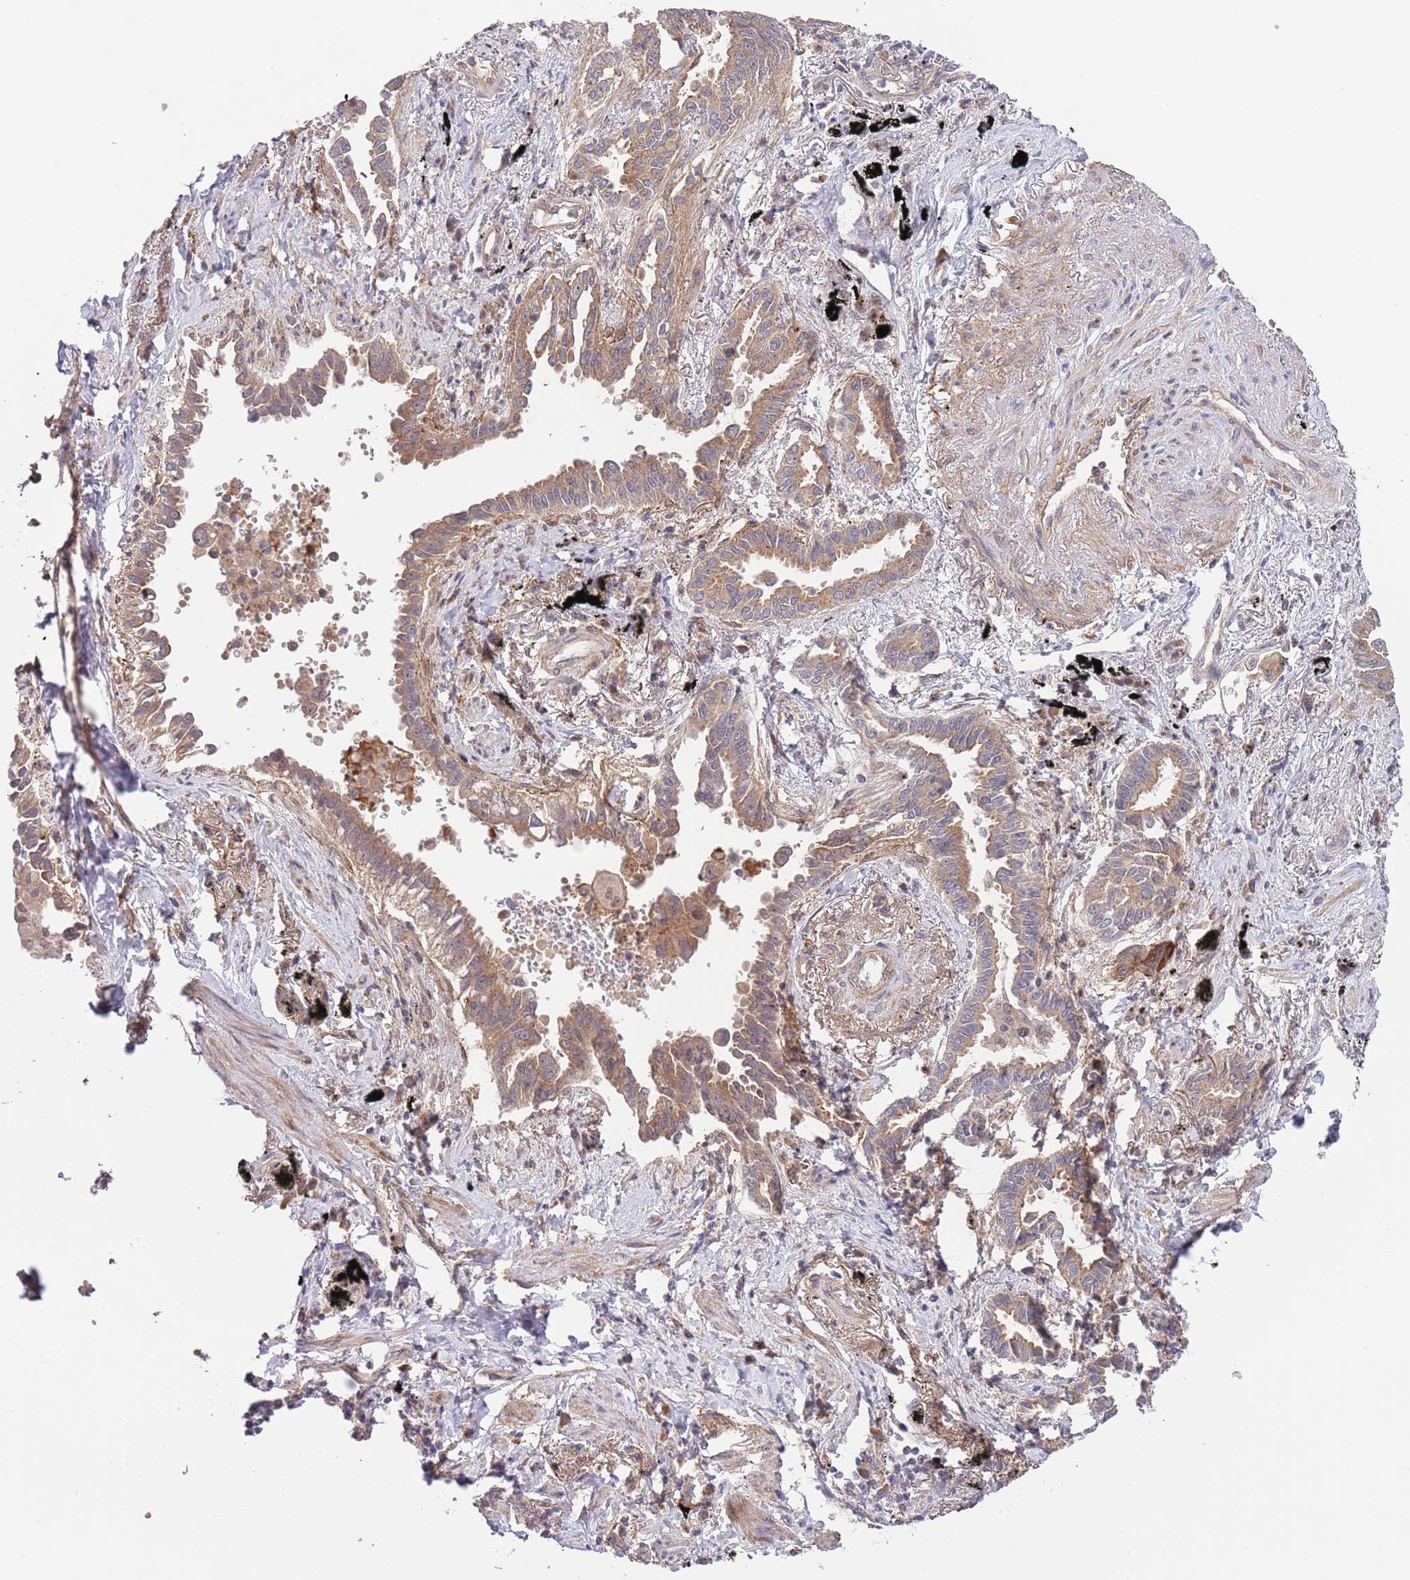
{"staining": {"intensity": "moderate", "quantity": ">75%", "location": "cytoplasmic/membranous"}, "tissue": "lung cancer", "cell_type": "Tumor cells", "image_type": "cancer", "snomed": [{"axis": "morphology", "description": "Adenocarcinoma, NOS"}, {"axis": "topography", "description": "Lung"}], "caption": "Immunohistochemistry image of adenocarcinoma (lung) stained for a protein (brown), which reveals medium levels of moderate cytoplasmic/membranous staining in approximately >75% of tumor cells.", "gene": "PRR16", "patient": {"sex": "male", "age": 67}}